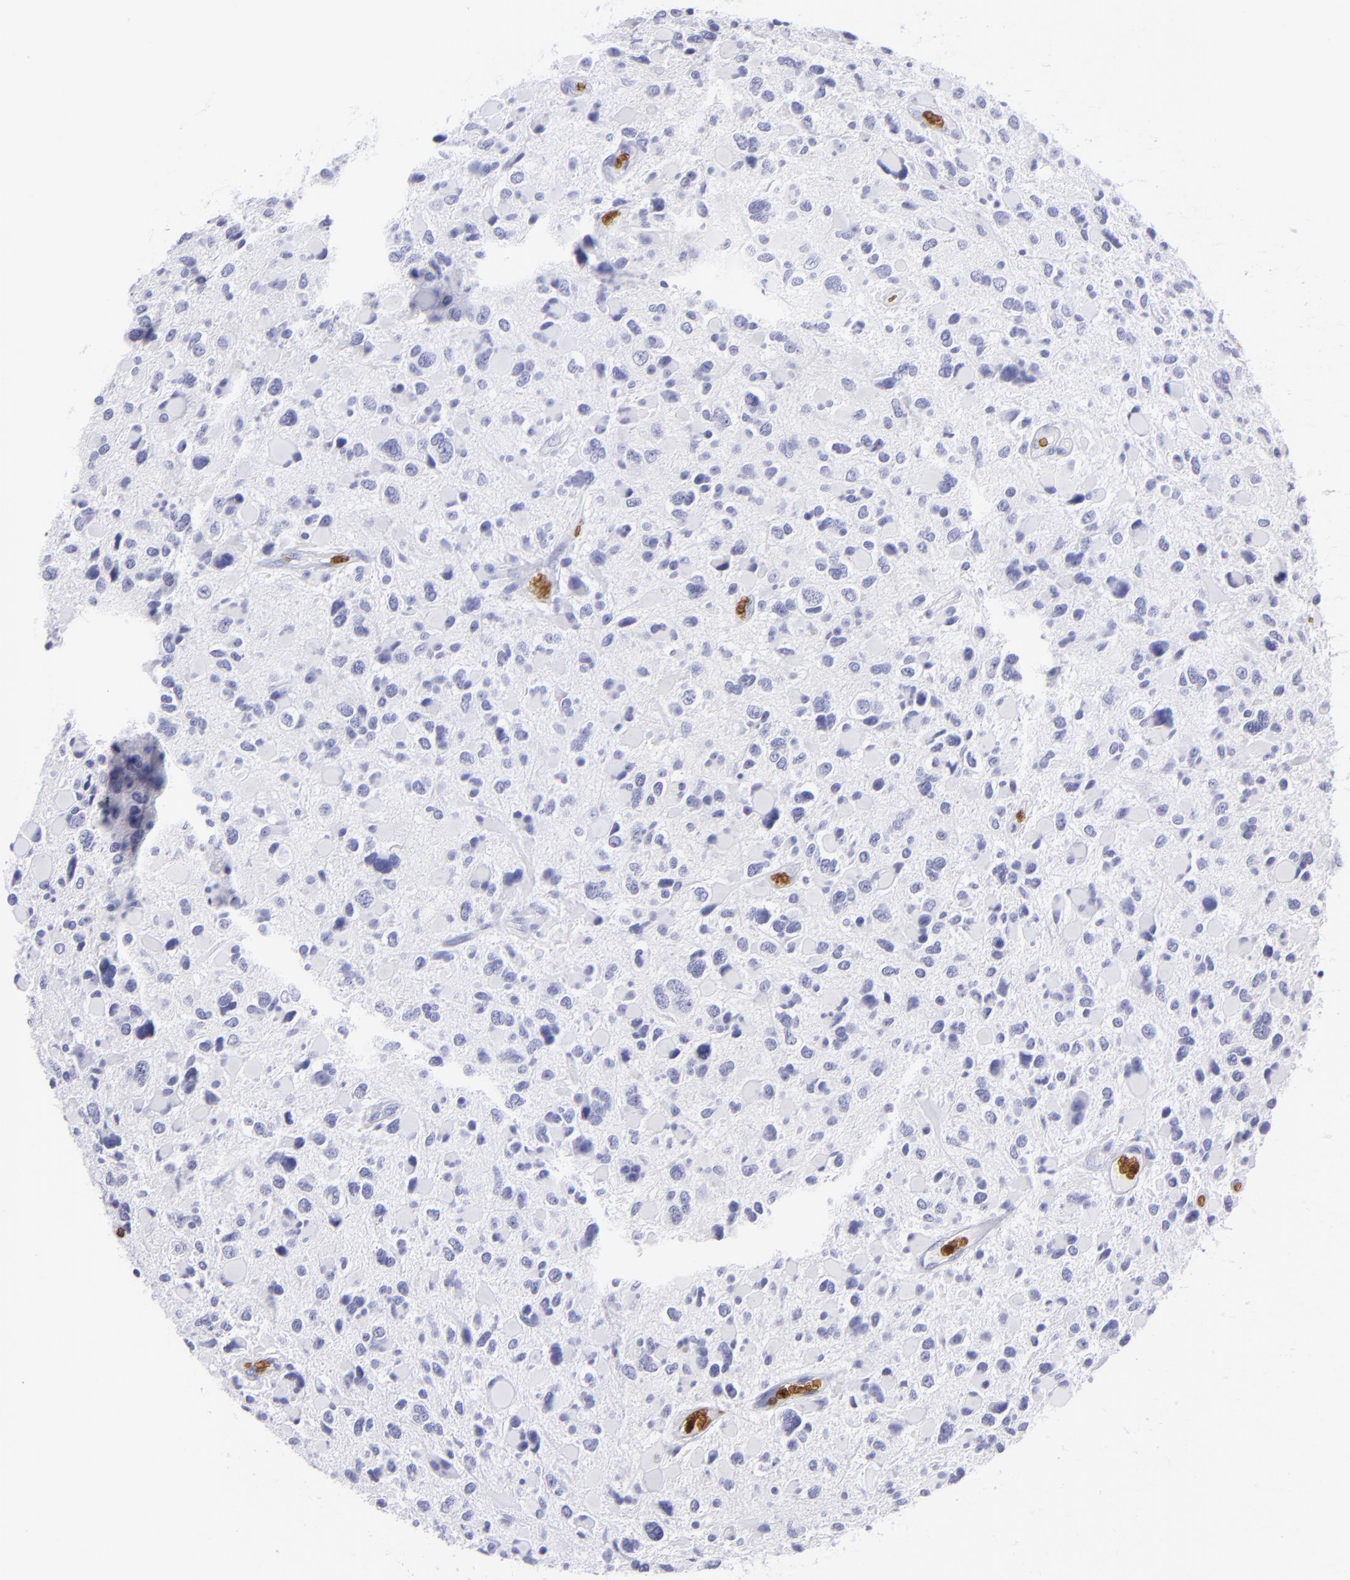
{"staining": {"intensity": "negative", "quantity": "none", "location": "none"}, "tissue": "glioma", "cell_type": "Tumor cells", "image_type": "cancer", "snomed": [{"axis": "morphology", "description": "Glioma, malignant, High grade"}, {"axis": "topography", "description": "Brain"}], "caption": "A histopathology image of high-grade glioma (malignant) stained for a protein reveals no brown staining in tumor cells.", "gene": "GYPA", "patient": {"sex": "female", "age": 37}}